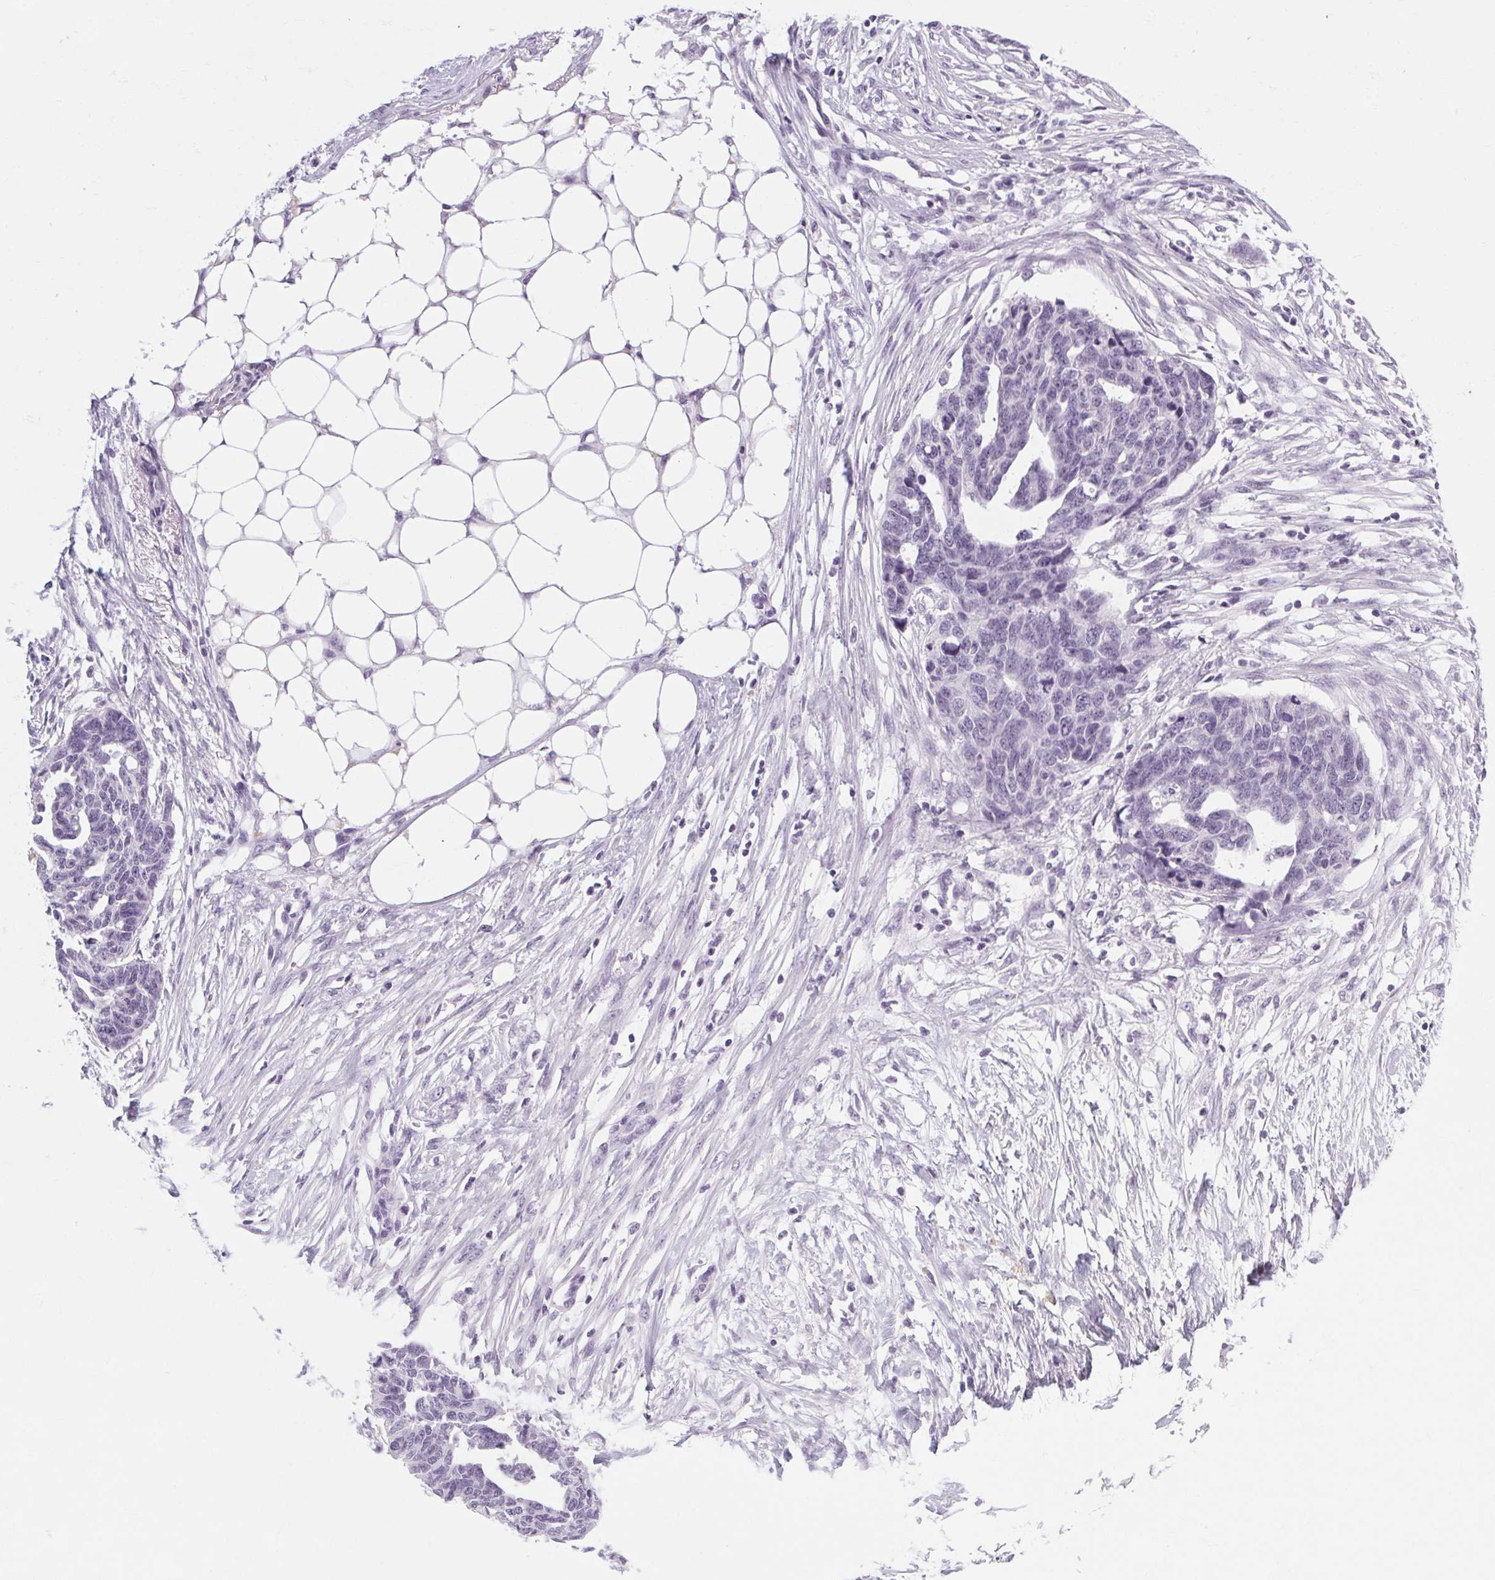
{"staining": {"intensity": "negative", "quantity": "none", "location": "none"}, "tissue": "ovarian cancer", "cell_type": "Tumor cells", "image_type": "cancer", "snomed": [{"axis": "morphology", "description": "Cystadenocarcinoma, serous, NOS"}, {"axis": "topography", "description": "Ovary"}], "caption": "Immunohistochemical staining of ovarian serous cystadenocarcinoma displays no significant staining in tumor cells.", "gene": "POMC", "patient": {"sex": "female", "age": 69}}